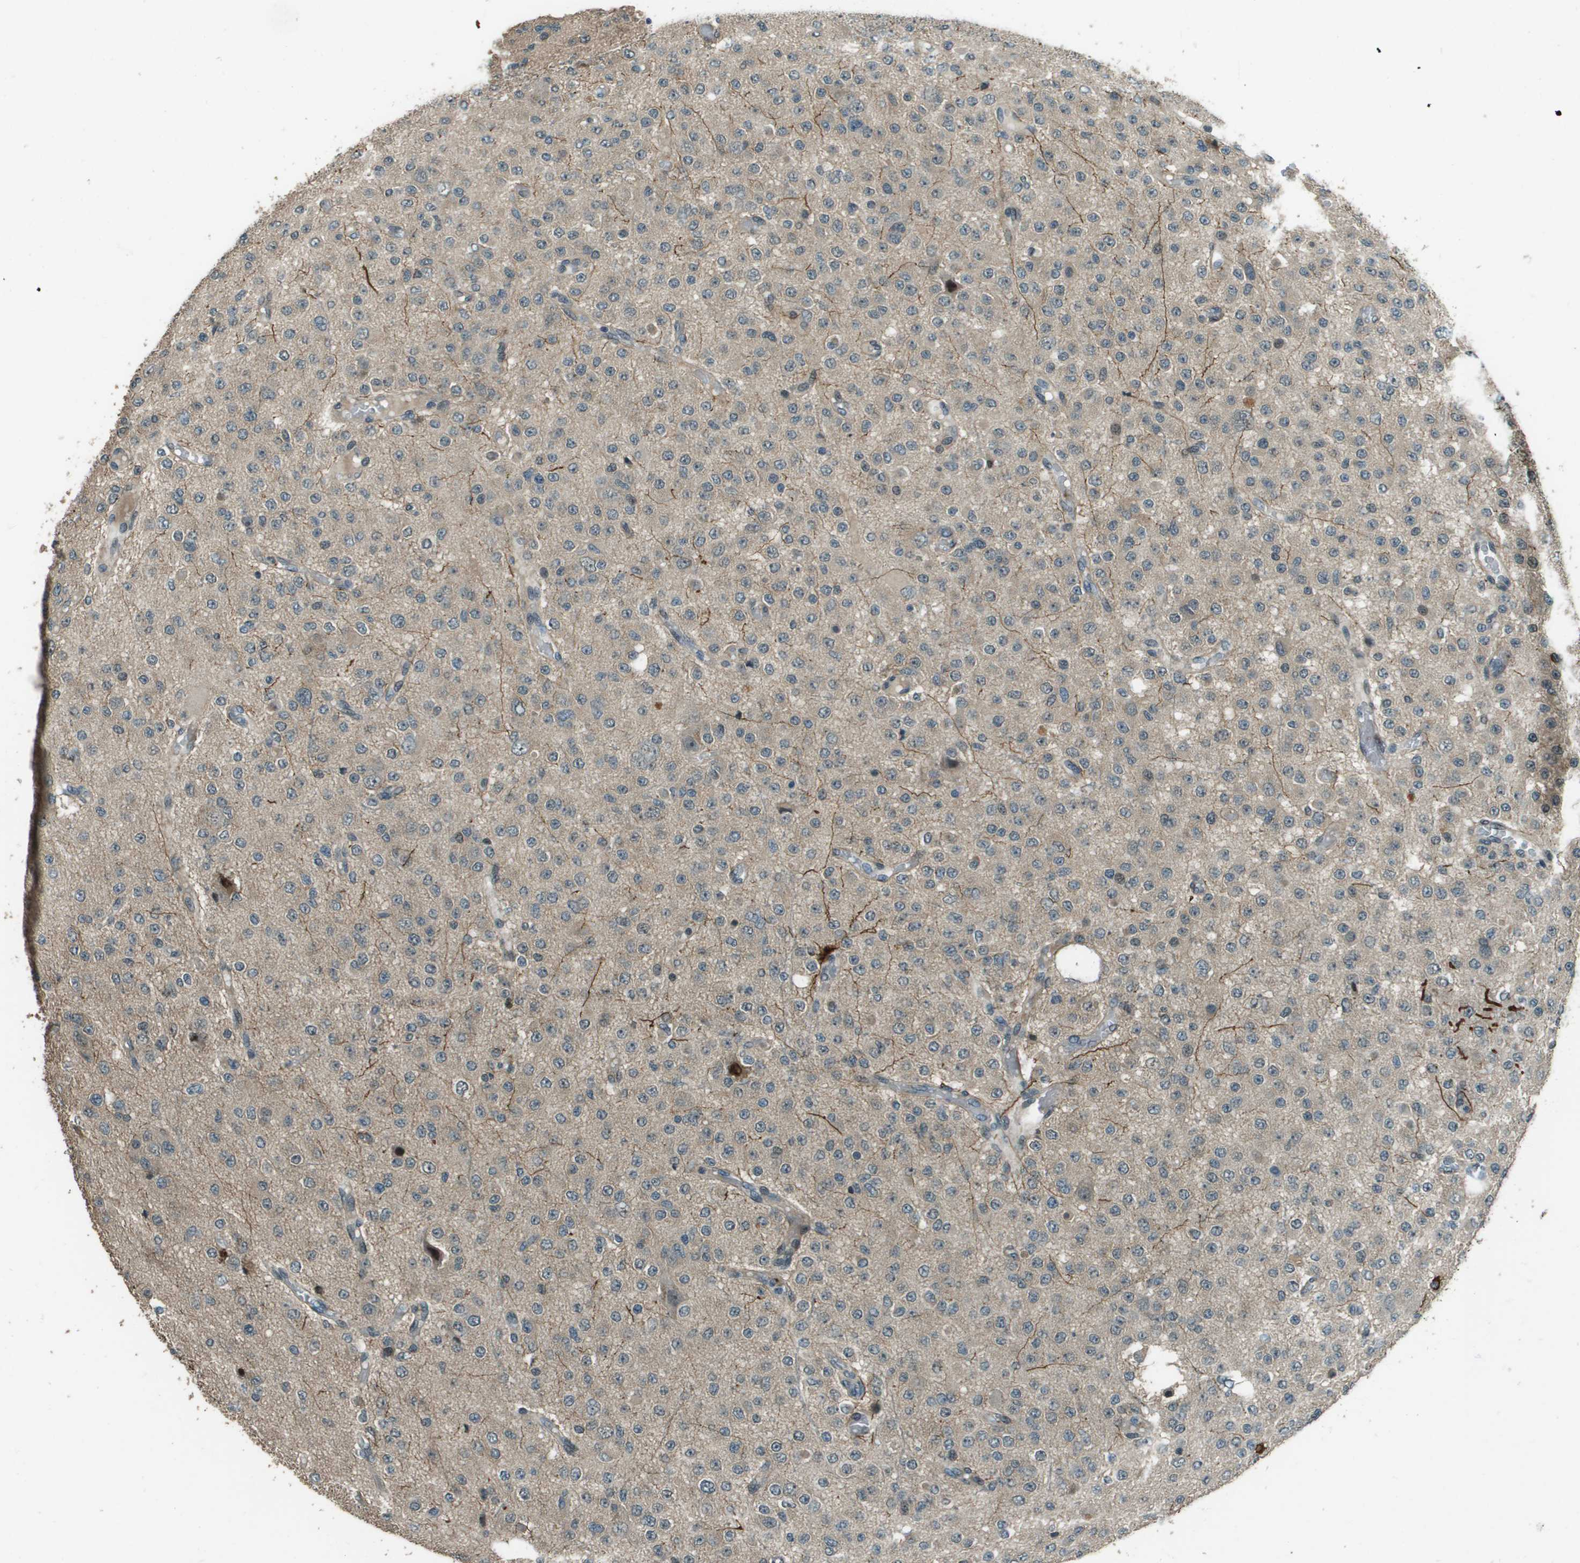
{"staining": {"intensity": "negative", "quantity": "none", "location": "none"}, "tissue": "glioma", "cell_type": "Tumor cells", "image_type": "cancer", "snomed": [{"axis": "morphology", "description": "Glioma, malignant, Low grade"}, {"axis": "topography", "description": "Brain"}], "caption": "High magnification brightfield microscopy of glioma stained with DAB (3,3'-diaminobenzidine) (brown) and counterstained with hematoxylin (blue): tumor cells show no significant positivity.", "gene": "SDC3", "patient": {"sex": "male", "age": 38}}